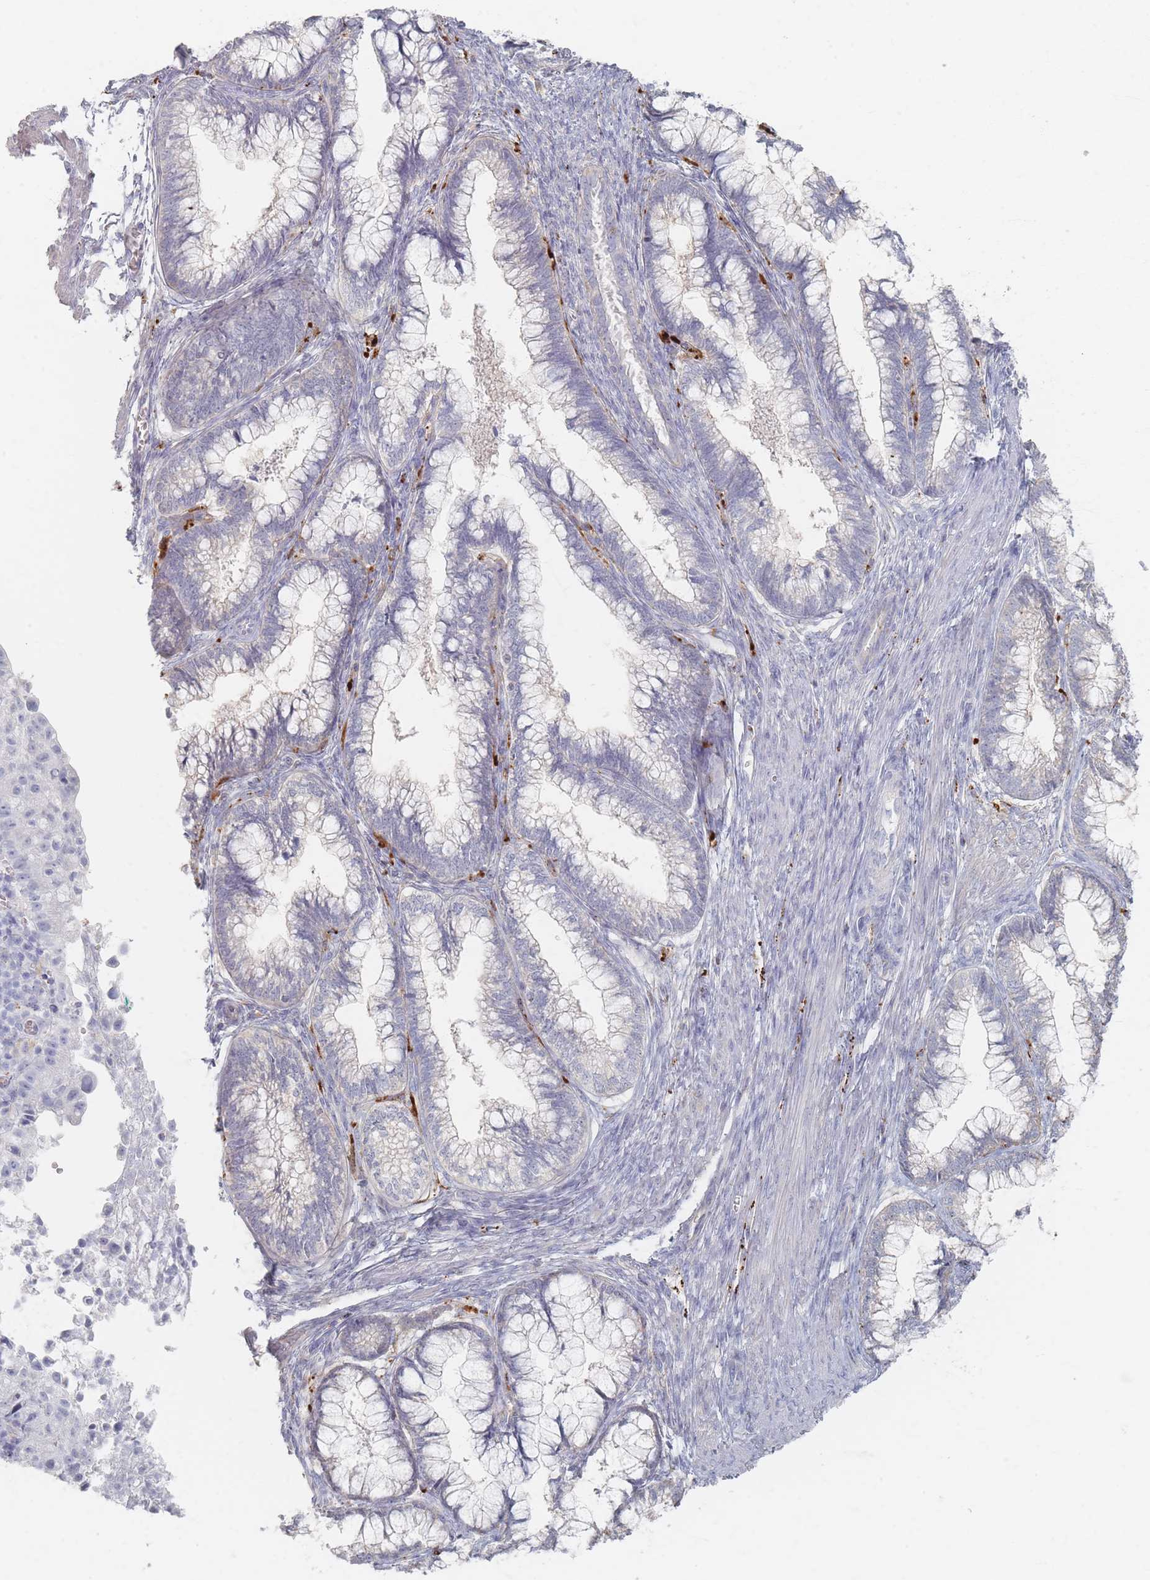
{"staining": {"intensity": "negative", "quantity": "none", "location": "none"}, "tissue": "cervical cancer", "cell_type": "Tumor cells", "image_type": "cancer", "snomed": [{"axis": "morphology", "description": "Adenocarcinoma, NOS"}, {"axis": "topography", "description": "Cervix"}], "caption": "Protein analysis of cervical cancer exhibits no significant expression in tumor cells. (DAB immunohistochemistry (IHC) with hematoxylin counter stain).", "gene": "SLC2A11", "patient": {"sex": "female", "age": 44}}